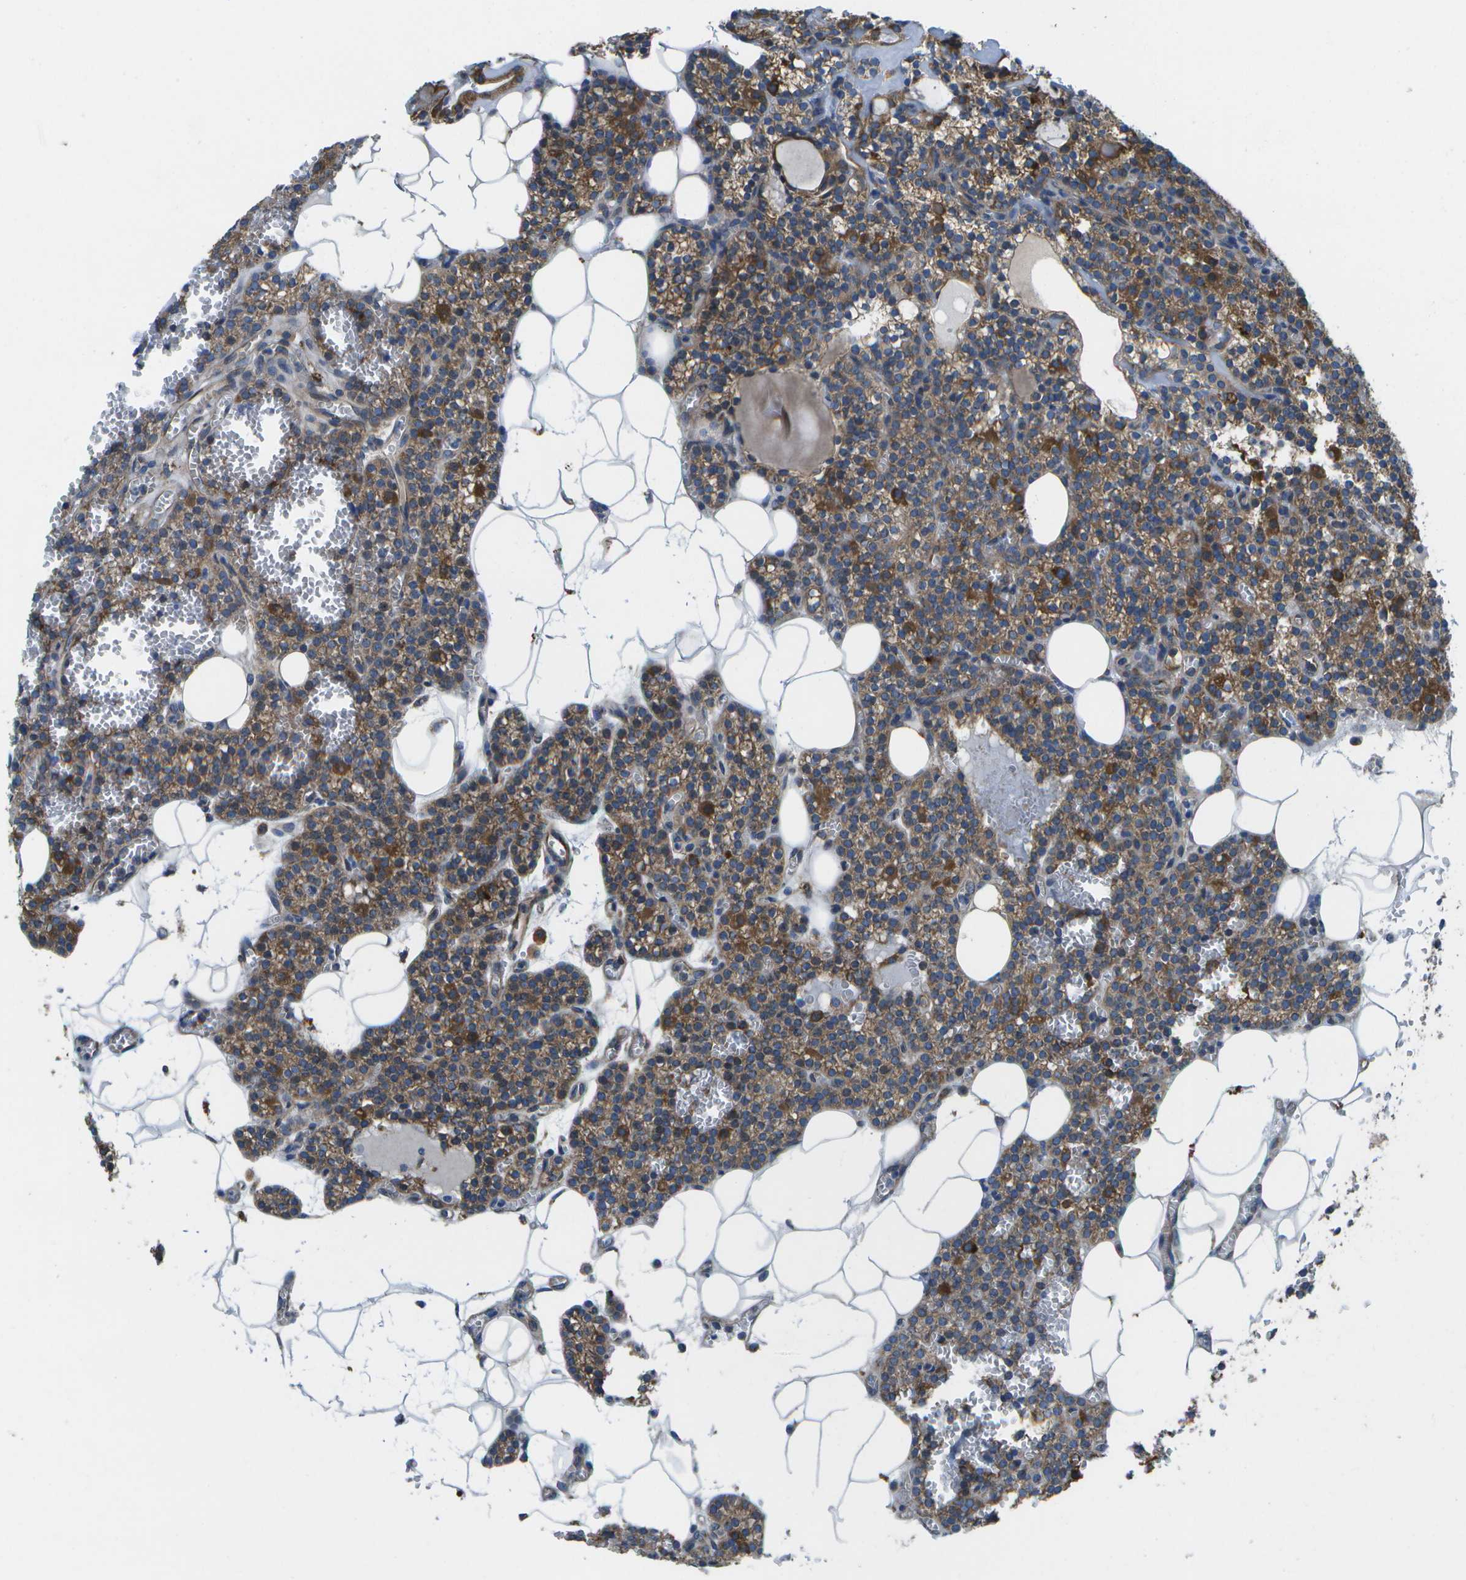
{"staining": {"intensity": "moderate", "quantity": ">75%", "location": "cytoplasmic/membranous"}, "tissue": "parathyroid gland", "cell_type": "Glandular cells", "image_type": "normal", "snomed": [{"axis": "morphology", "description": "Normal tissue, NOS"}, {"axis": "morphology", "description": "Adenoma, NOS"}, {"axis": "topography", "description": "Parathyroid gland"}], "caption": "A brown stain highlights moderate cytoplasmic/membranous expression of a protein in glandular cells of unremarkable human parathyroid gland.", "gene": "MVK", "patient": {"sex": "female", "age": 58}}